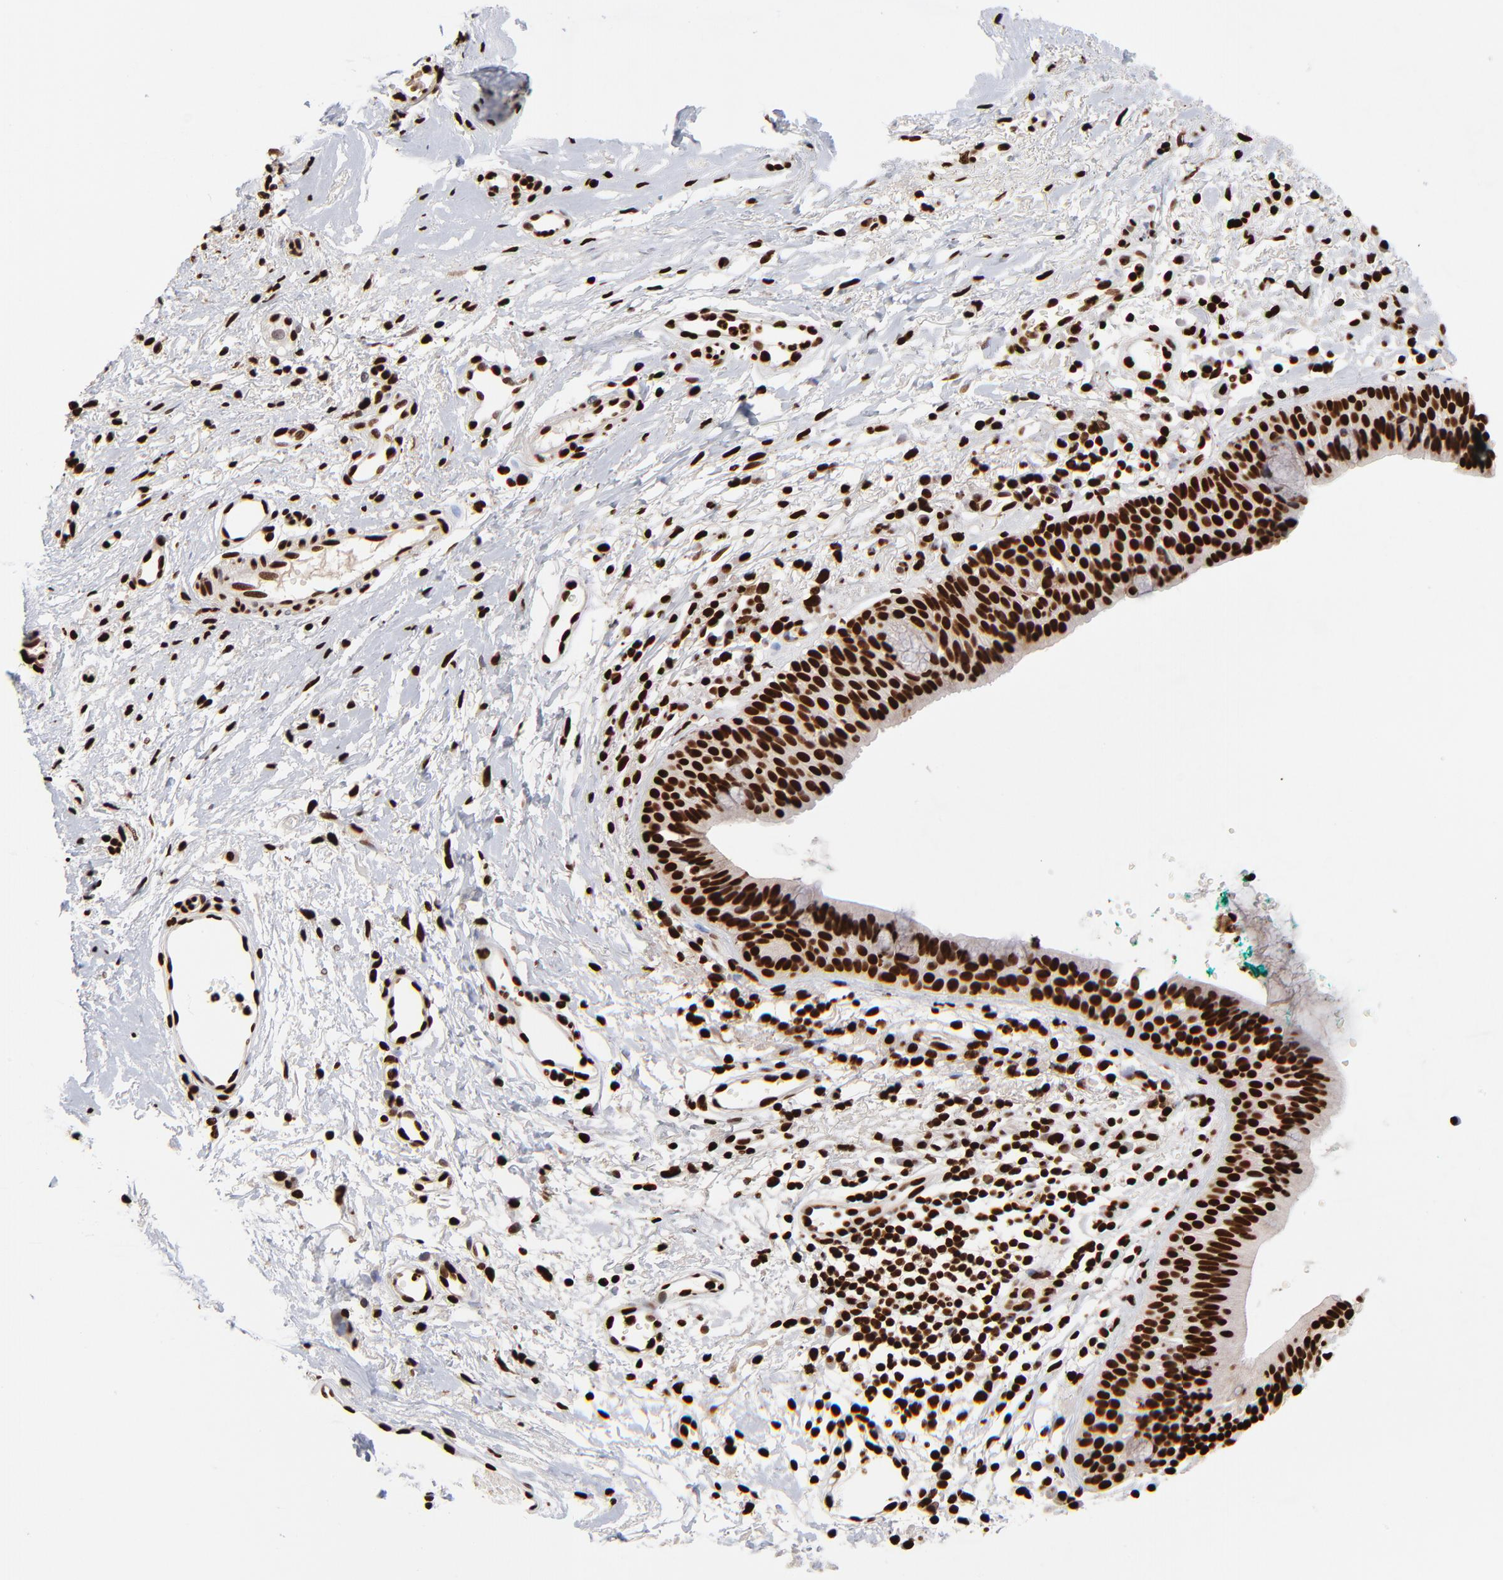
{"staining": {"intensity": "strong", "quantity": ">75%", "location": "nuclear"}, "tissue": "nasopharynx", "cell_type": "Respiratory epithelial cells", "image_type": "normal", "snomed": [{"axis": "morphology", "description": "Normal tissue, NOS"}, {"axis": "morphology", "description": "Basal cell carcinoma"}, {"axis": "topography", "description": "Cartilage tissue"}, {"axis": "topography", "description": "Nasopharynx"}, {"axis": "topography", "description": "Oral tissue"}], "caption": "Immunohistochemistry (DAB) staining of benign nasopharynx reveals strong nuclear protein staining in approximately >75% of respiratory epithelial cells. (Brightfield microscopy of DAB IHC at high magnification).", "gene": "ZNF544", "patient": {"sex": "female", "age": 77}}